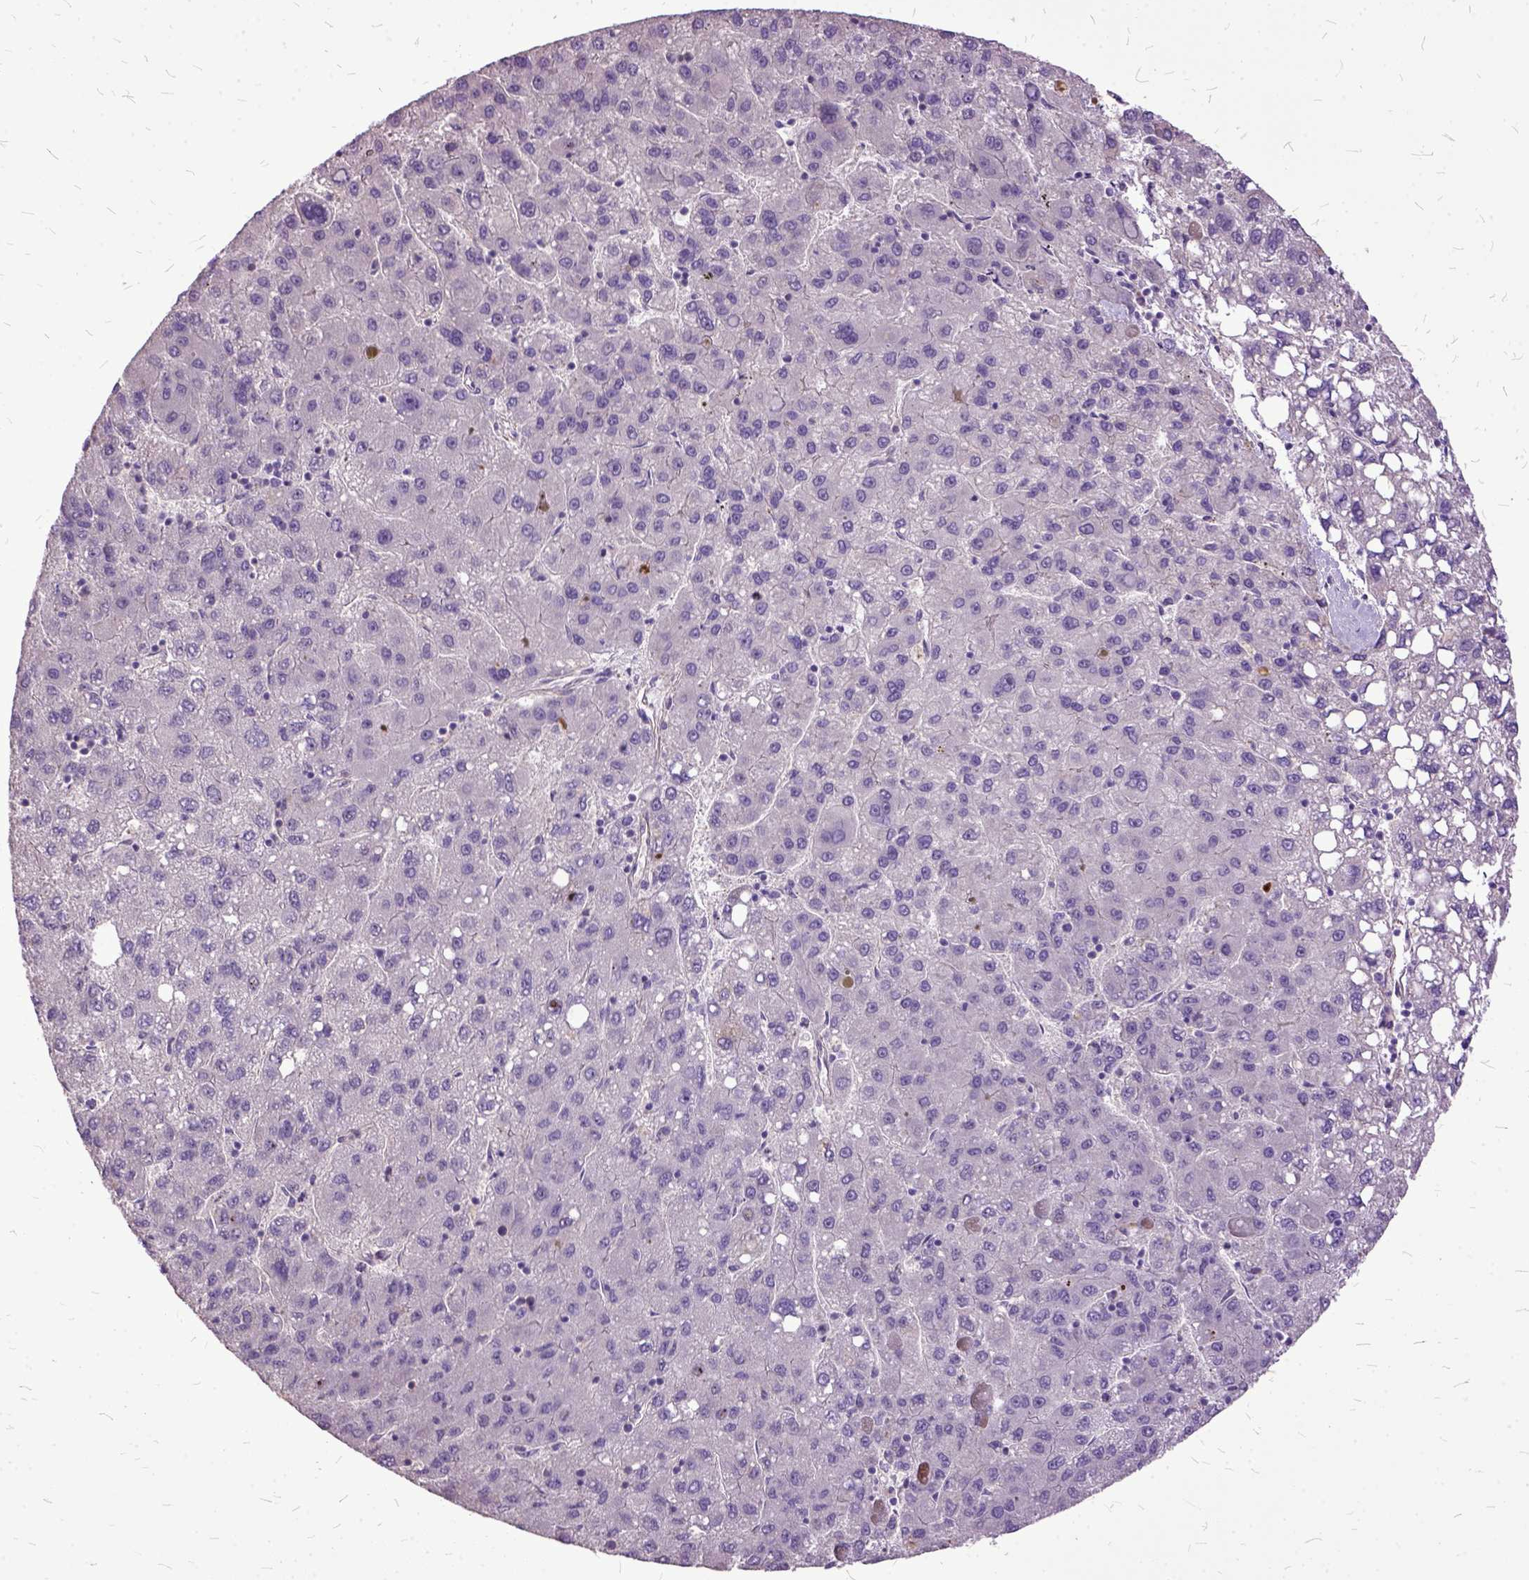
{"staining": {"intensity": "negative", "quantity": "none", "location": "none"}, "tissue": "liver cancer", "cell_type": "Tumor cells", "image_type": "cancer", "snomed": [{"axis": "morphology", "description": "Carcinoma, Hepatocellular, NOS"}, {"axis": "topography", "description": "Liver"}], "caption": "Liver cancer stained for a protein using immunohistochemistry (IHC) exhibits no staining tumor cells.", "gene": "AREG", "patient": {"sex": "female", "age": 82}}